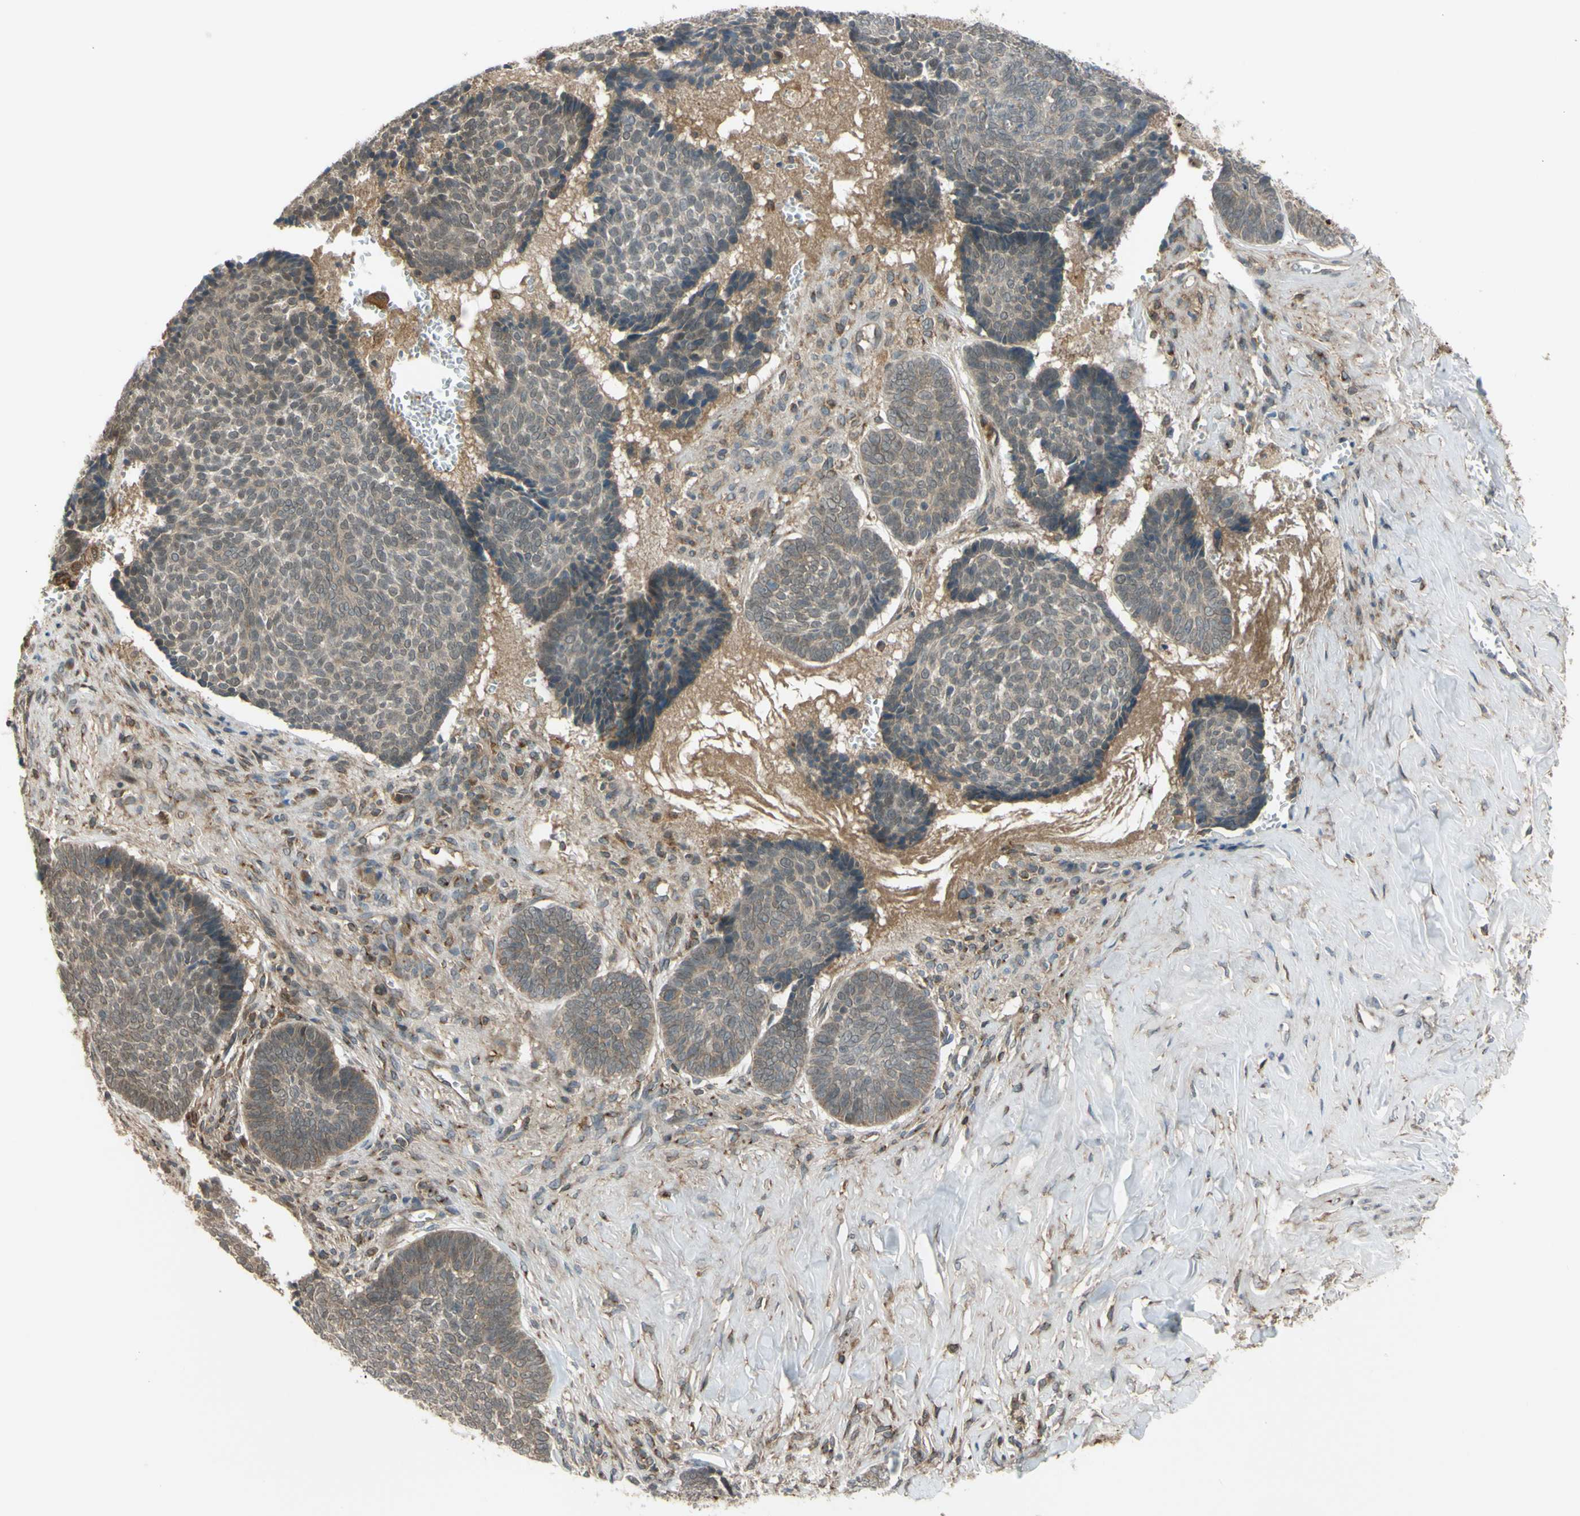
{"staining": {"intensity": "weak", "quantity": "25%-75%", "location": "cytoplasmic/membranous"}, "tissue": "skin cancer", "cell_type": "Tumor cells", "image_type": "cancer", "snomed": [{"axis": "morphology", "description": "Basal cell carcinoma"}, {"axis": "topography", "description": "Skin"}], "caption": "Immunohistochemistry (IHC) image of neoplastic tissue: skin cancer stained using immunohistochemistry (IHC) shows low levels of weak protein expression localized specifically in the cytoplasmic/membranous of tumor cells, appearing as a cytoplasmic/membranous brown color.", "gene": "FLII", "patient": {"sex": "male", "age": 84}}